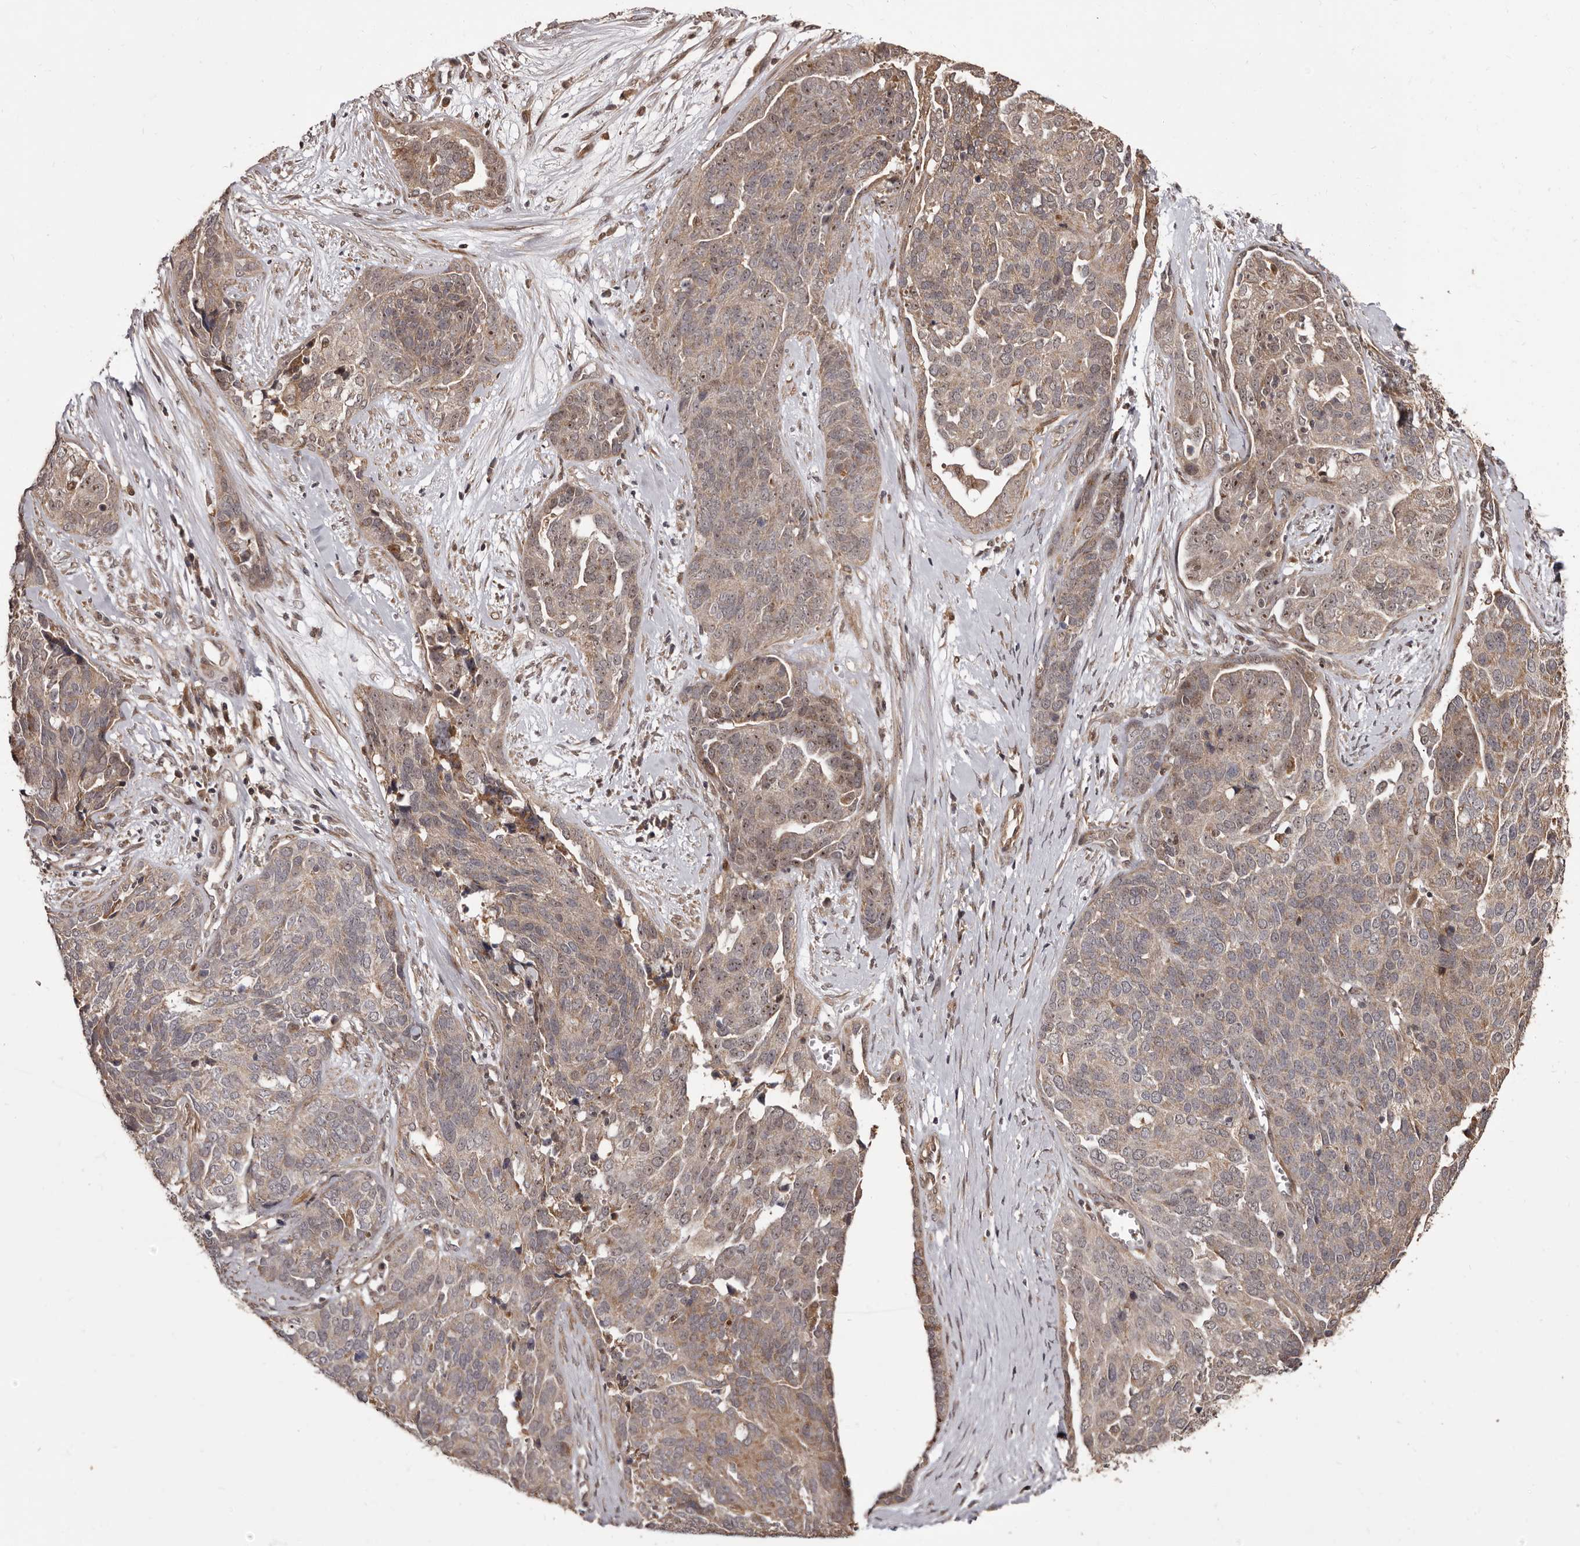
{"staining": {"intensity": "weak", "quantity": ">75%", "location": "cytoplasmic/membranous"}, "tissue": "ovarian cancer", "cell_type": "Tumor cells", "image_type": "cancer", "snomed": [{"axis": "morphology", "description": "Cystadenocarcinoma, serous, NOS"}, {"axis": "topography", "description": "Ovary"}], "caption": "DAB immunohistochemical staining of ovarian serous cystadenocarcinoma demonstrates weak cytoplasmic/membranous protein staining in approximately >75% of tumor cells.", "gene": "ZCCHC7", "patient": {"sex": "female", "age": 44}}